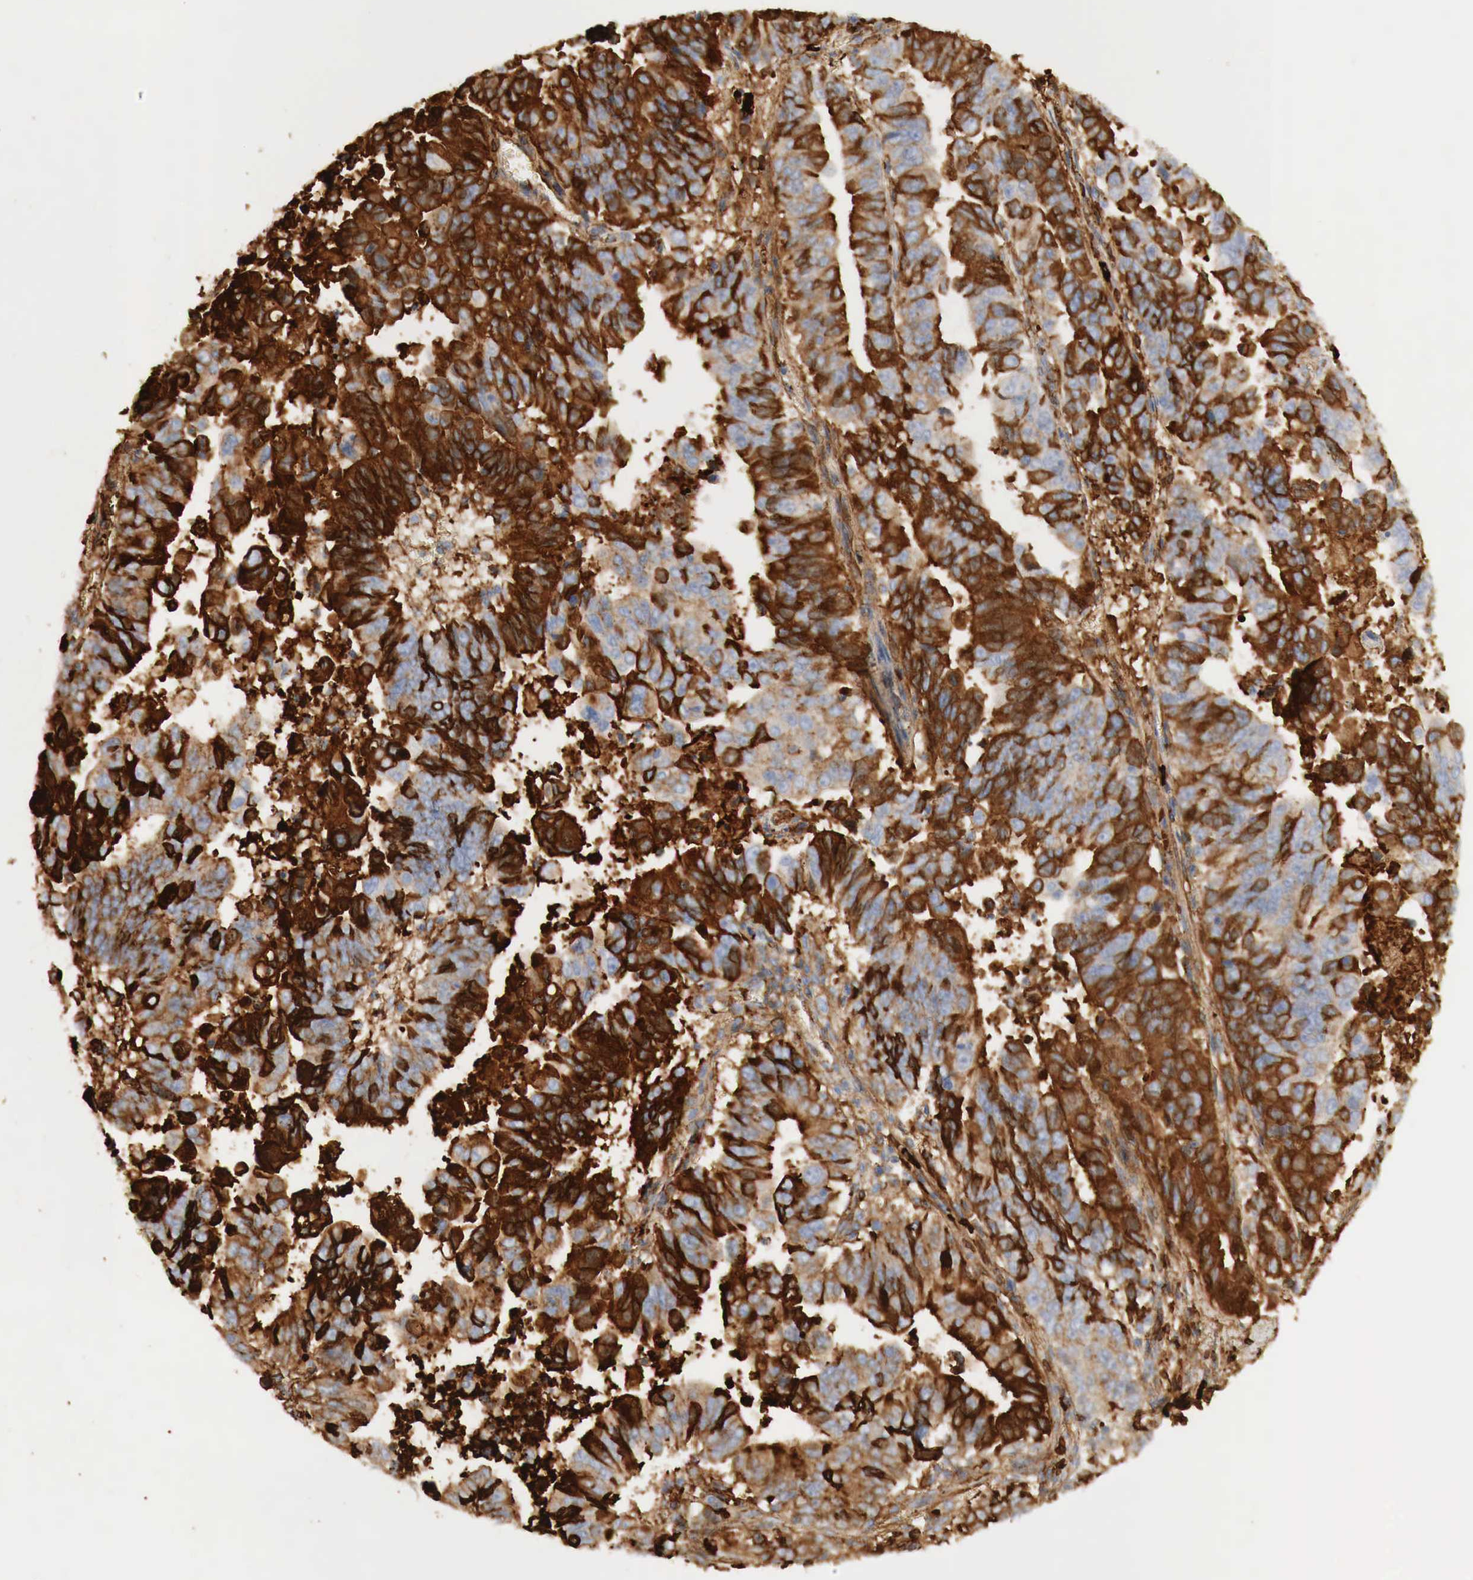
{"staining": {"intensity": "strong", "quantity": ">75%", "location": "cytoplasmic/membranous"}, "tissue": "stomach cancer", "cell_type": "Tumor cells", "image_type": "cancer", "snomed": [{"axis": "morphology", "description": "Adenocarcinoma, NOS"}, {"axis": "topography", "description": "Stomach, upper"}], "caption": "Immunohistochemistry image of adenocarcinoma (stomach) stained for a protein (brown), which displays high levels of strong cytoplasmic/membranous staining in approximately >75% of tumor cells.", "gene": "IGLC3", "patient": {"sex": "female", "age": 50}}